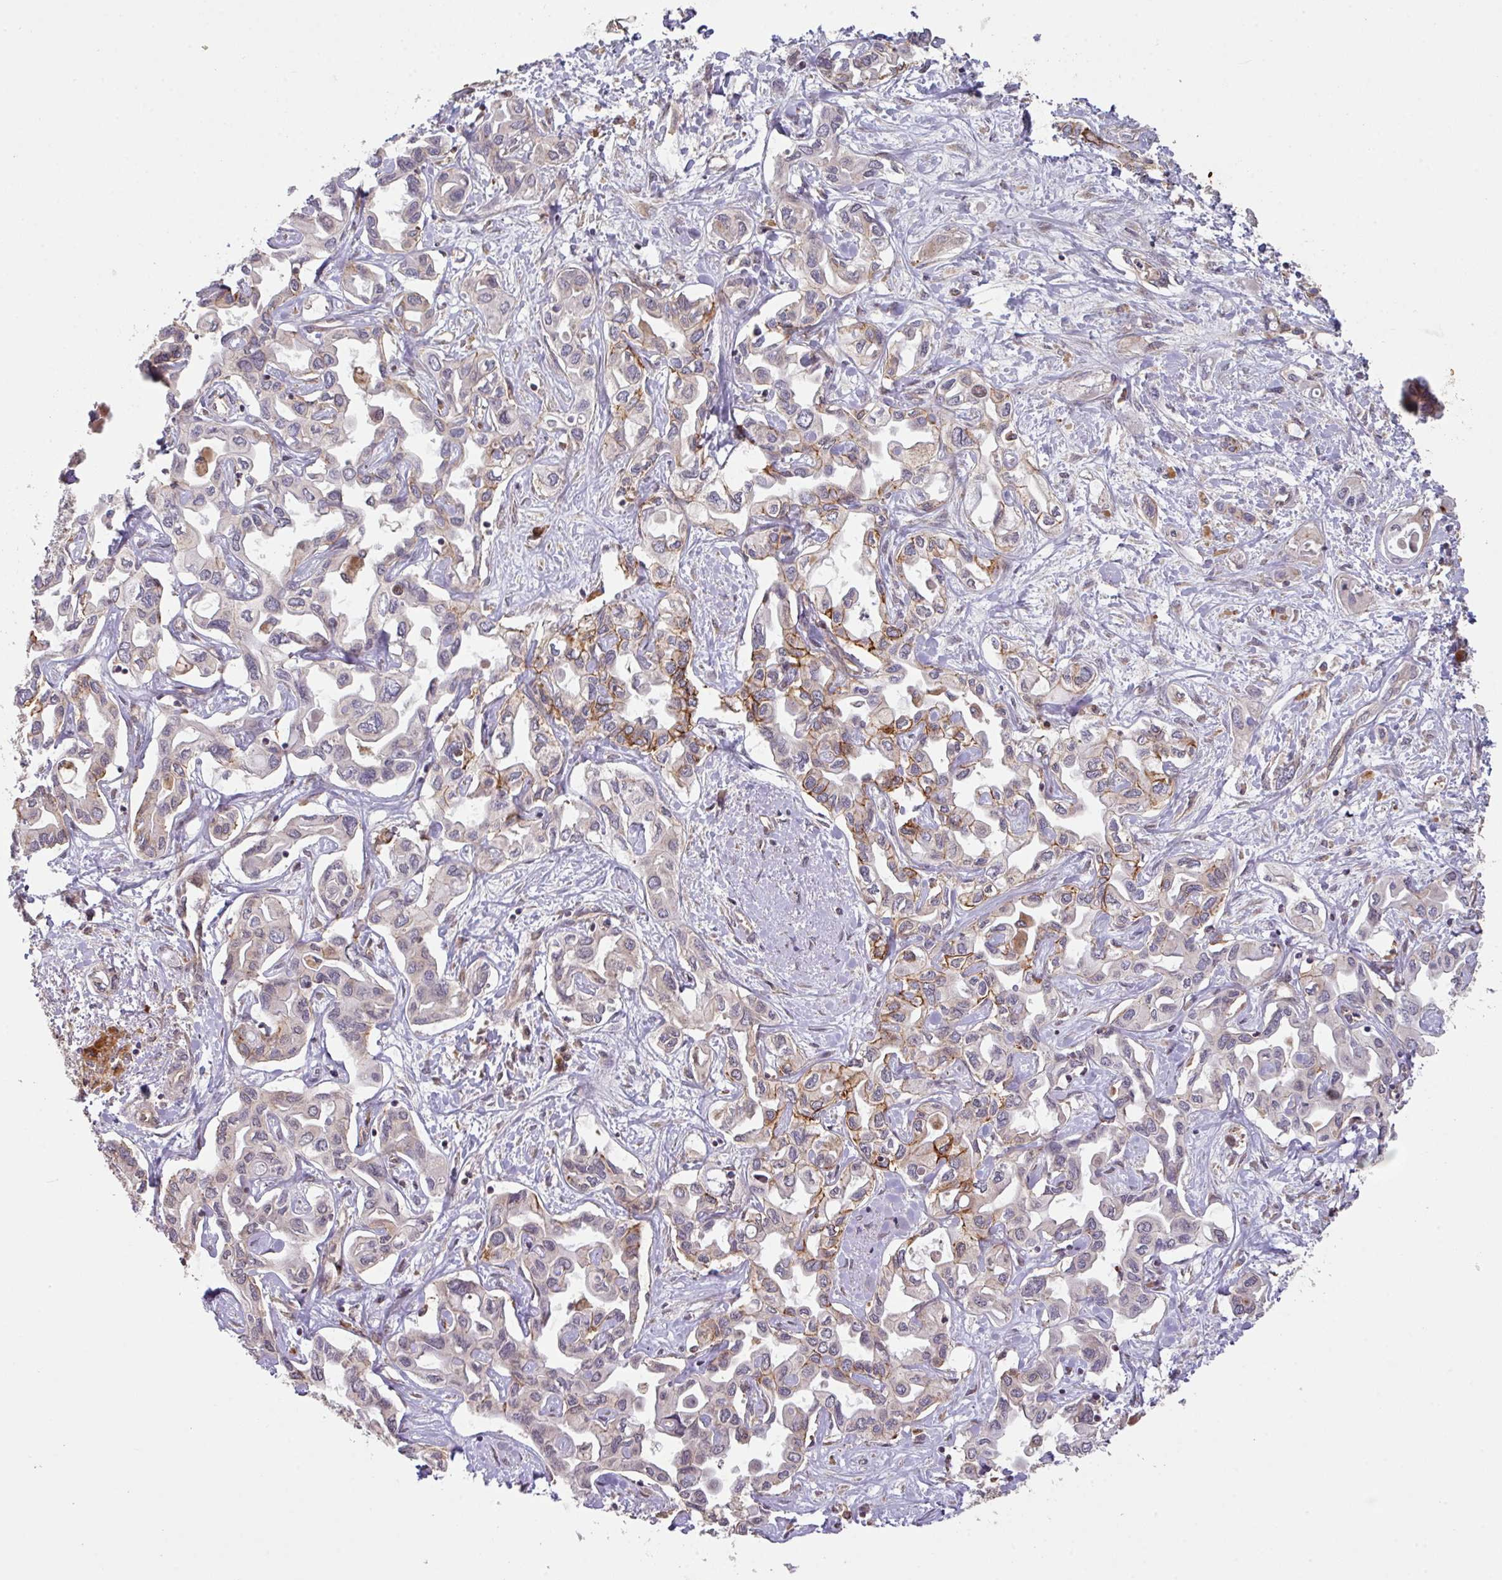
{"staining": {"intensity": "moderate", "quantity": "25%-75%", "location": "cytoplasmic/membranous"}, "tissue": "liver cancer", "cell_type": "Tumor cells", "image_type": "cancer", "snomed": [{"axis": "morphology", "description": "Cholangiocarcinoma"}, {"axis": "topography", "description": "Liver"}], "caption": "IHC of liver cholangiocarcinoma exhibits medium levels of moderate cytoplasmic/membranous expression in approximately 25%-75% of tumor cells. The staining is performed using DAB (3,3'-diaminobenzidine) brown chromogen to label protein expression. The nuclei are counter-stained blue using hematoxylin.", "gene": "CYFIP2", "patient": {"sex": "female", "age": 64}}